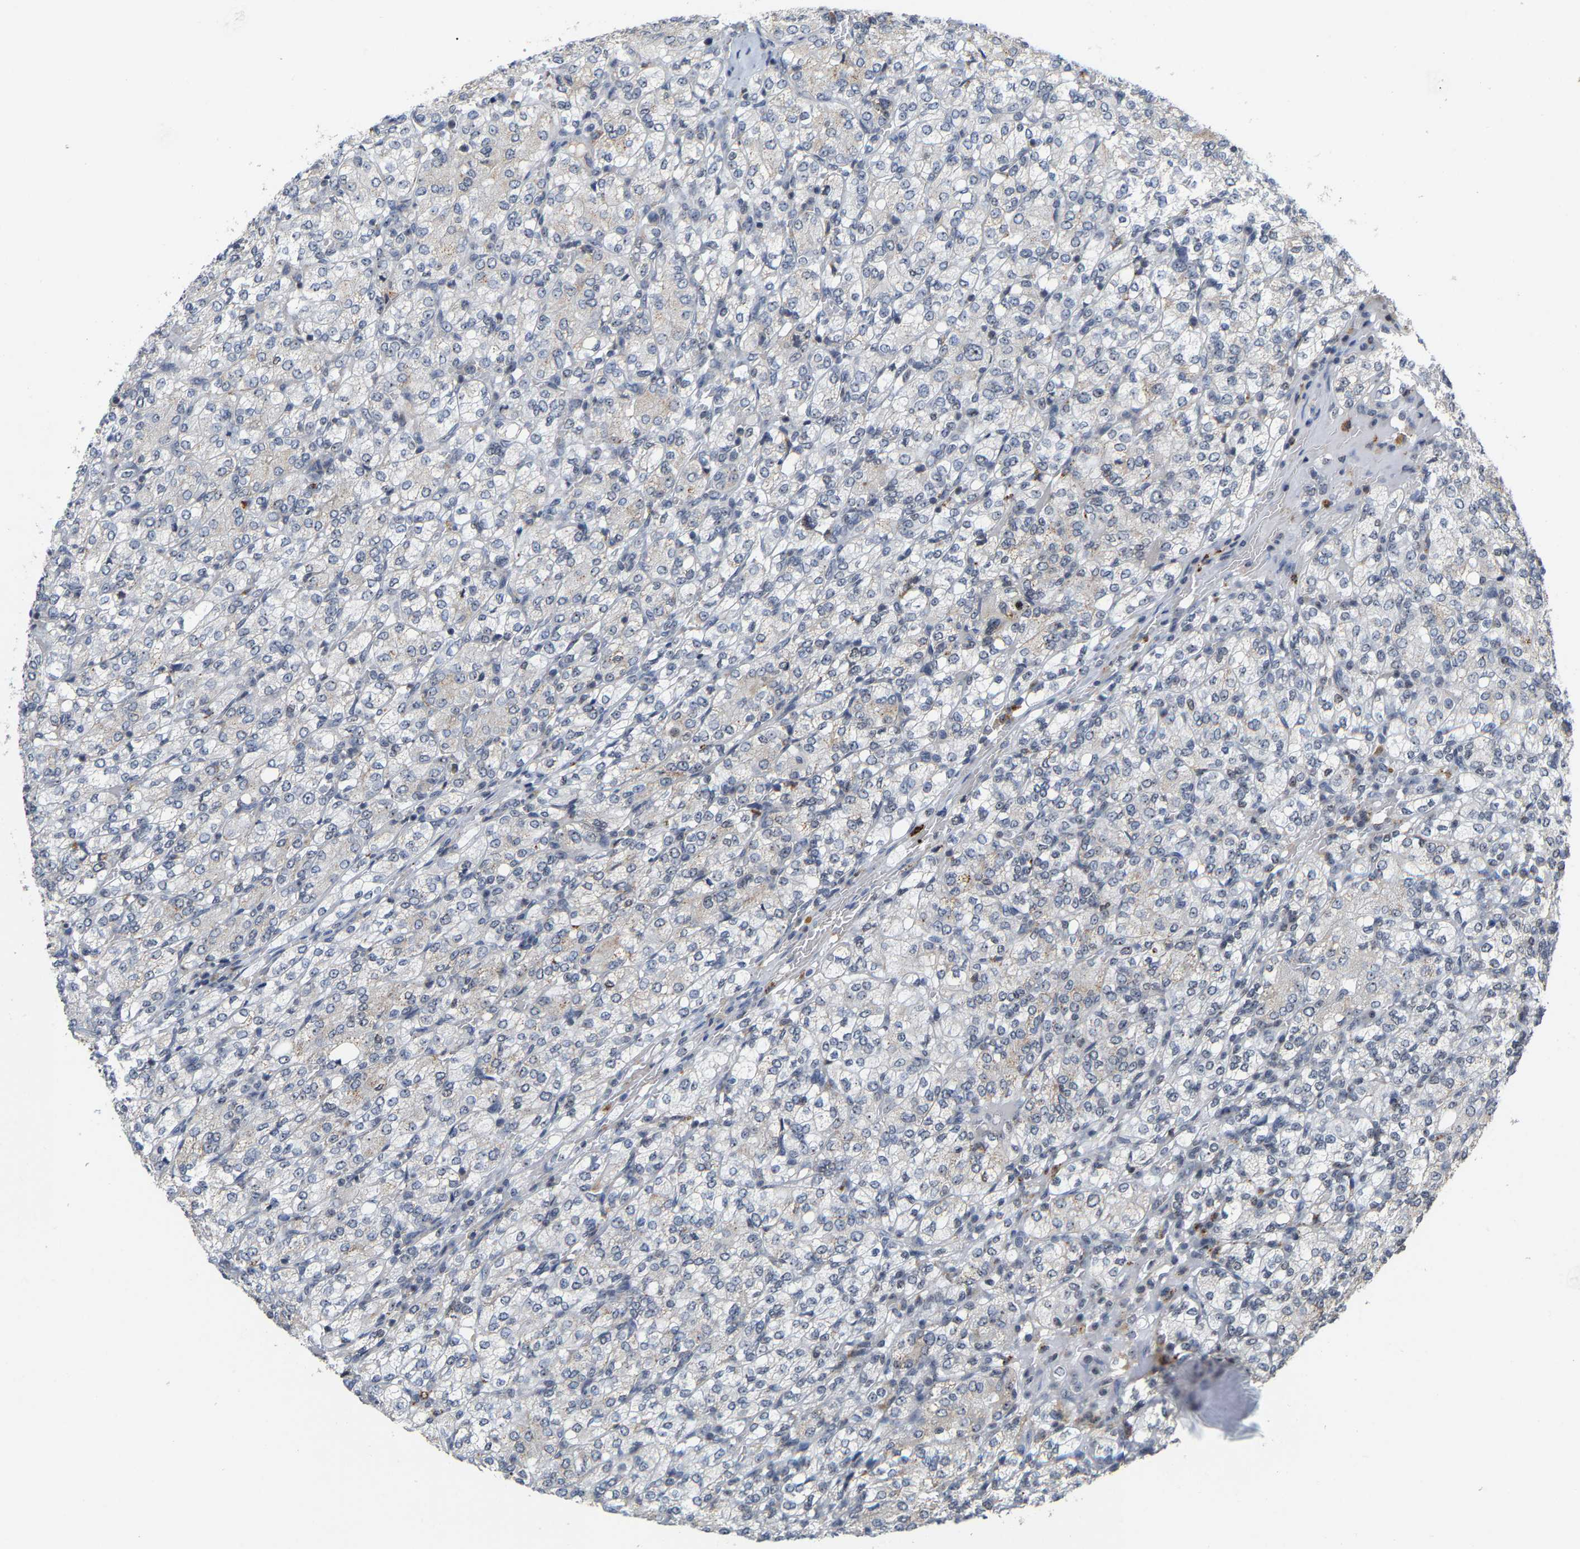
{"staining": {"intensity": "moderate", "quantity": "<25%", "location": "nuclear"}, "tissue": "renal cancer", "cell_type": "Tumor cells", "image_type": "cancer", "snomed": [{"axis": "morphology", "description": "Adenocarcinoma, NOS"}, {"axis": "topography", "description": "Kidney"}], "caption": "An IHC histopathology image of neoplastic tissue is shown. Protein staining in brown labels moderate nuclear positivity in renal cancer (adenocarcinoma) within tumor cells.", "gene": "NOP58", "patient": {"sex": "male", "age": 77}}